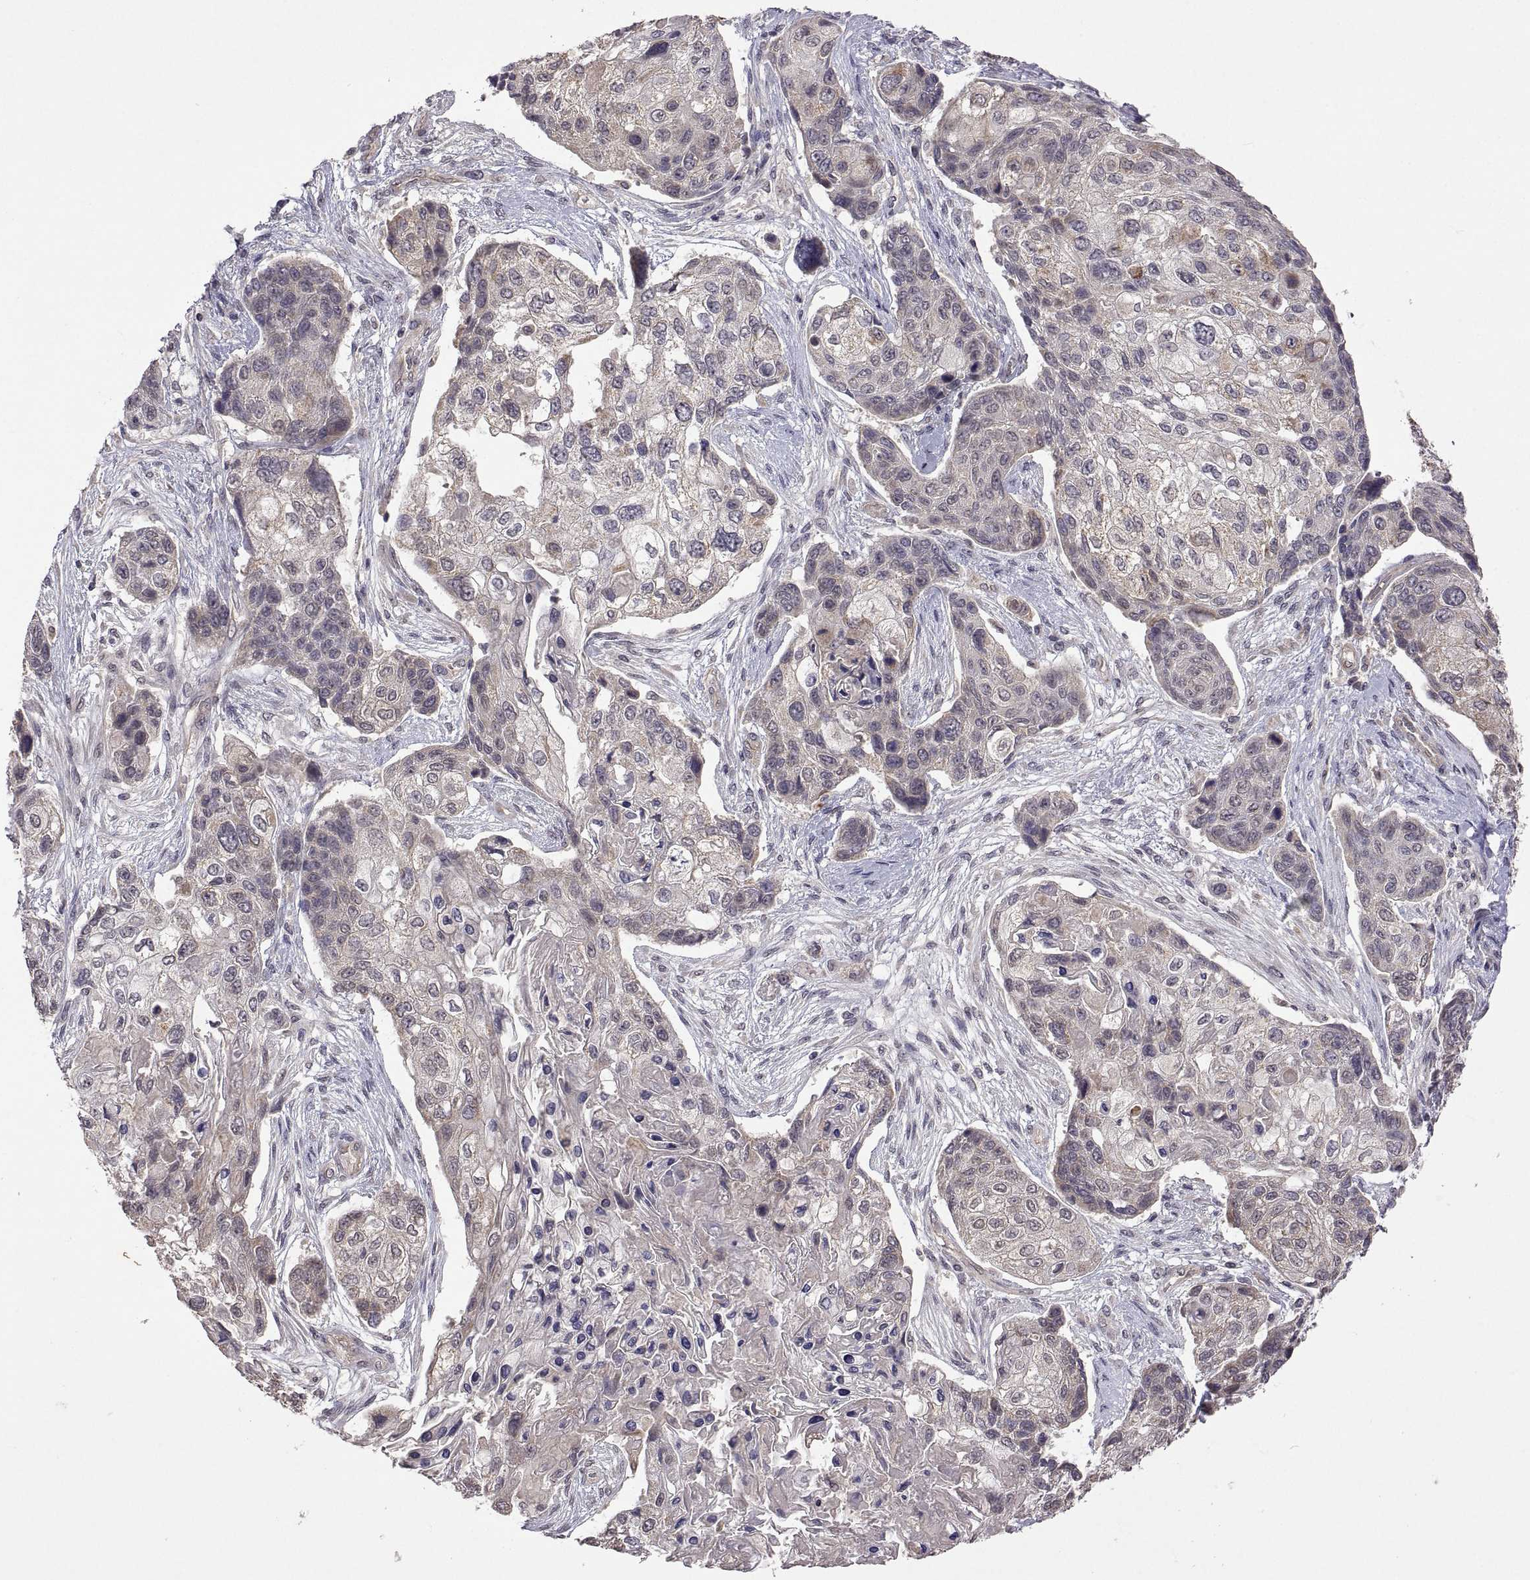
{"staining": {"intensity": "weak", "quantity": "25%-75%", "location": "cytoplasmic/membranous"}, "tissue": "lung cancer", "cell_type": "Tumor cells", "image_type": "cancer", "snomed": [{"axis": "morphology", "description": "Squamous cell carcinoma, NOS"}, {"axis": "topography", "description": "Lung"}], "caption": "This is a micrograph of immunohistochemistry staining of lung squamous cell carcinoma, which shows weak staining in the cytoplasmic/membranous of tumor cells.", "gene": "LAMA1", "patient": {"sex": "male", "age": 69}}